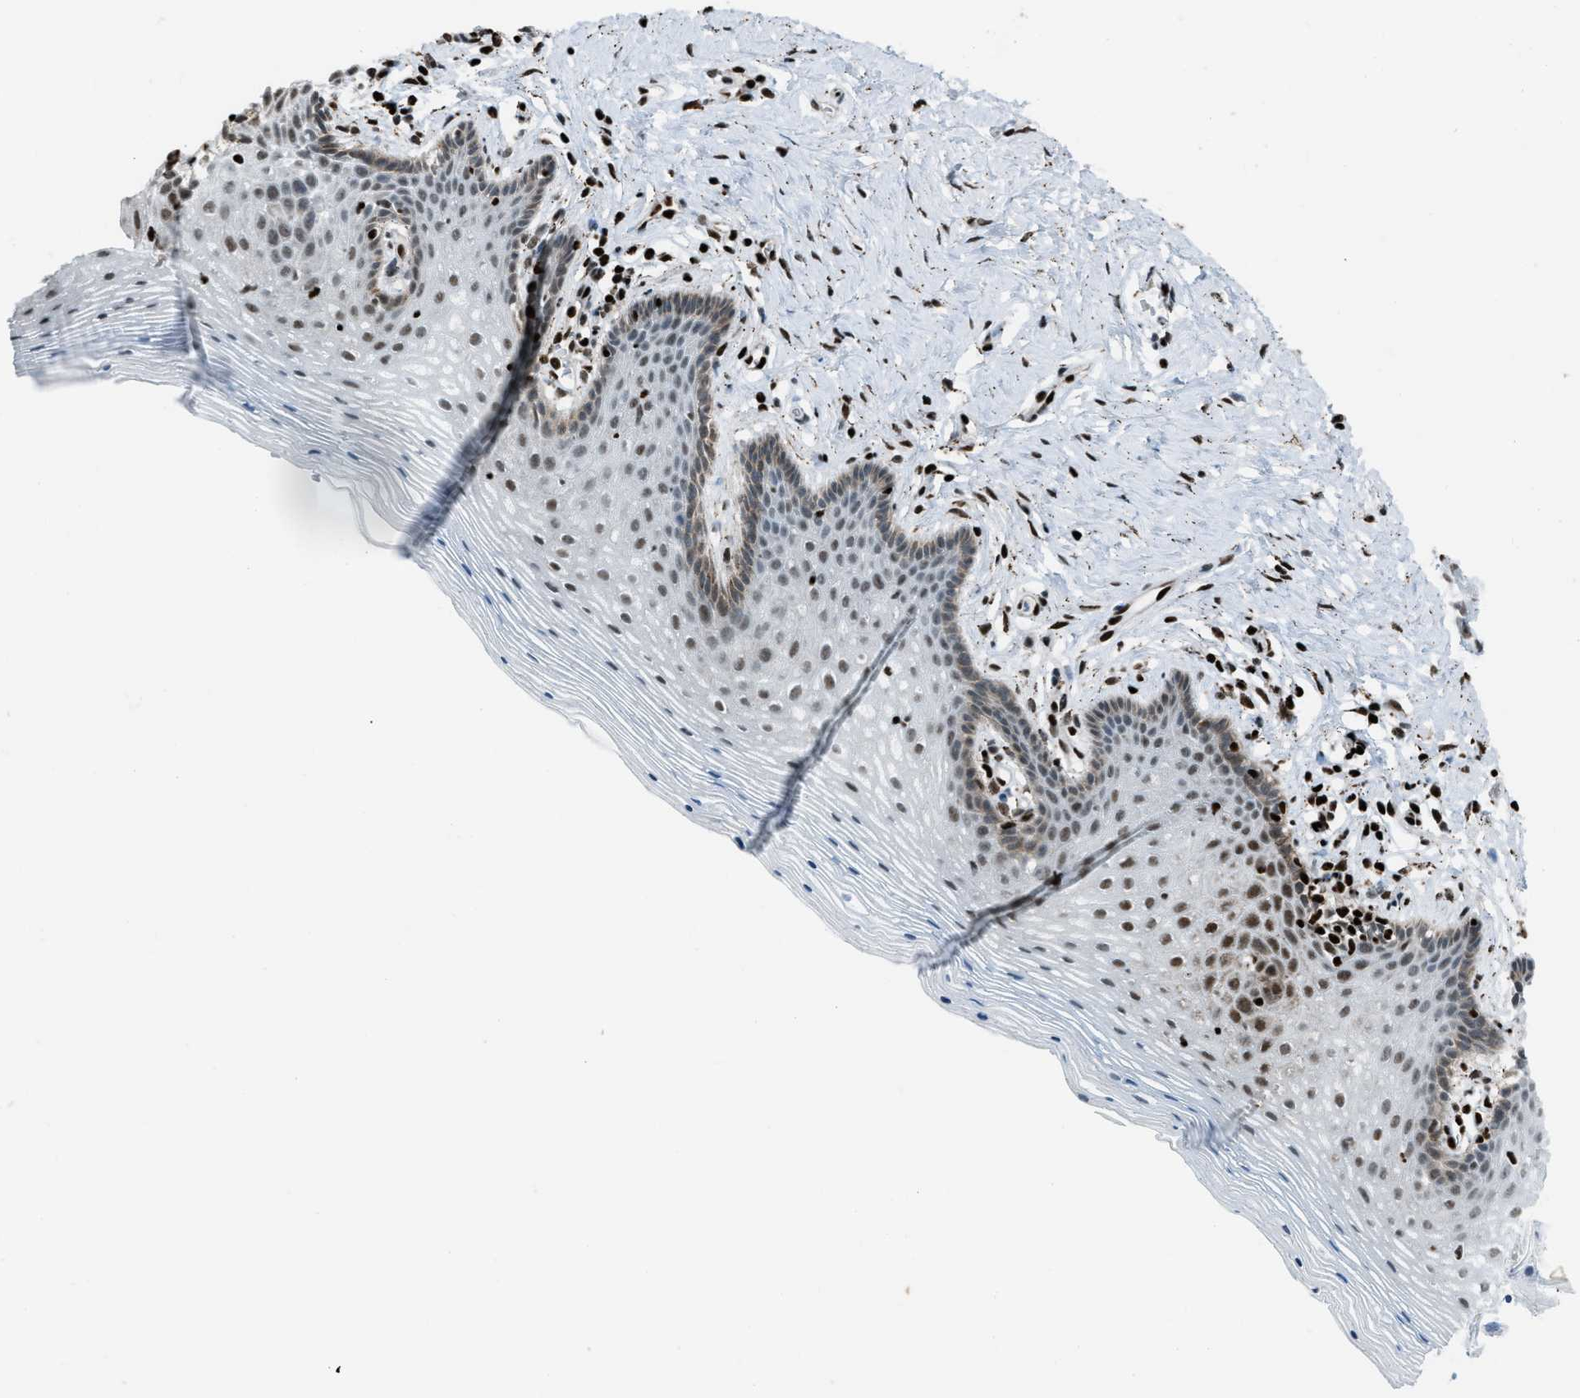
{"staining": {"intensity": "moderate", "quantity": "25%-75%", "location": "cytoplasmic/membranous,nuclear"}, "tissue": "vagina", "cell_type": "Squamous epithelial cells", "image_type": "normal", "snomed": [{"axis": "morphology", "description": "Normal tissue, NOS"}, {"axis": "topography", "description": "Vagina"}], "caption": "Protein analysis of normal vagina reveals moderate cytoplasmic/membranous,nuclear positivity in approximately 25%-75% of squamous epithelial cells.", "gene": "SLFN5", "patient": {"sex": "female", "age": 32}}